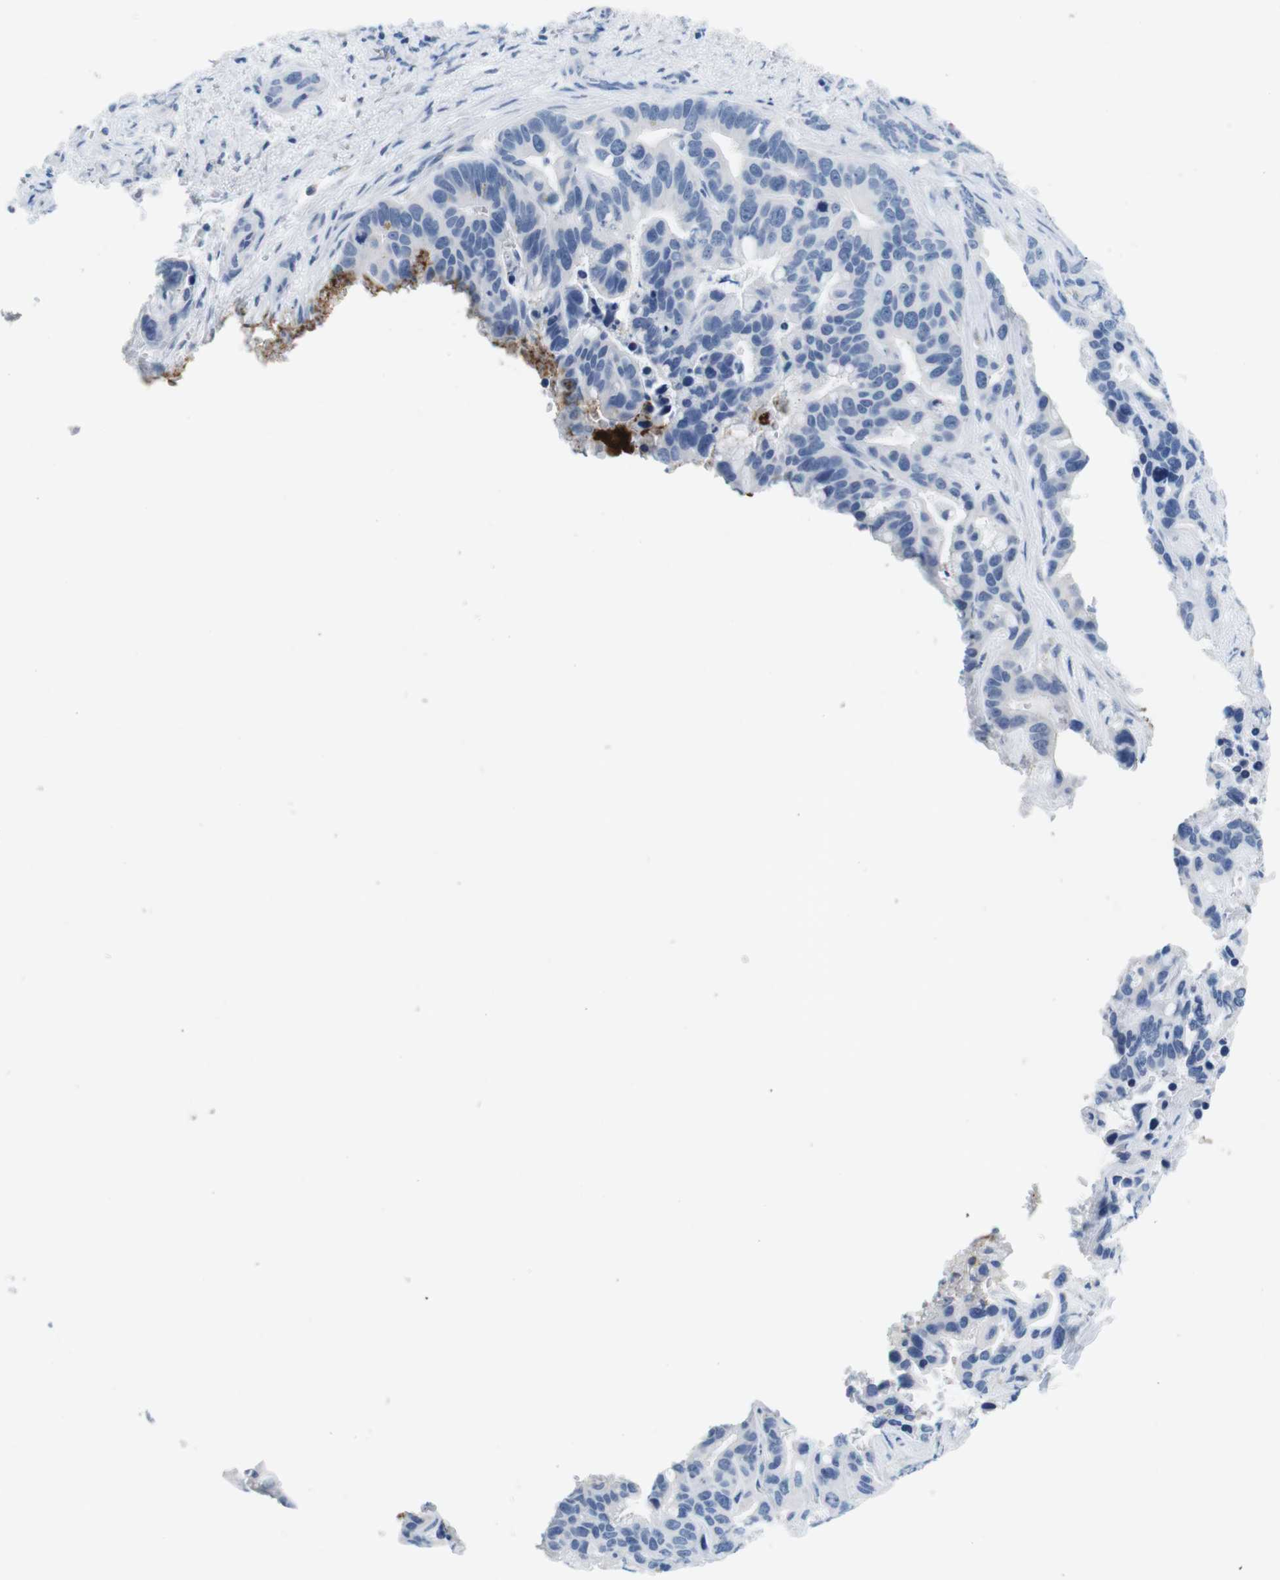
{"staining": {"intensity": "negative", "quantity": "none", "location": "none"}, "tissue": "liver cancer", "cell_type": "Tumor cells", "image_type": "cancer", "snomed": [{"axis": "morphology", "description": "Cholangiocarcinoma"}, {"axis": "topography", "description": "Liver"}], "caption": "The immunohistochemistry (IHC) histopathology image has no significant staining in tumor cells of cholangiocarcinoma (liver) tissue.", "gene": "CYP2C9", "patient": {"sex": "female", "age": 65}}